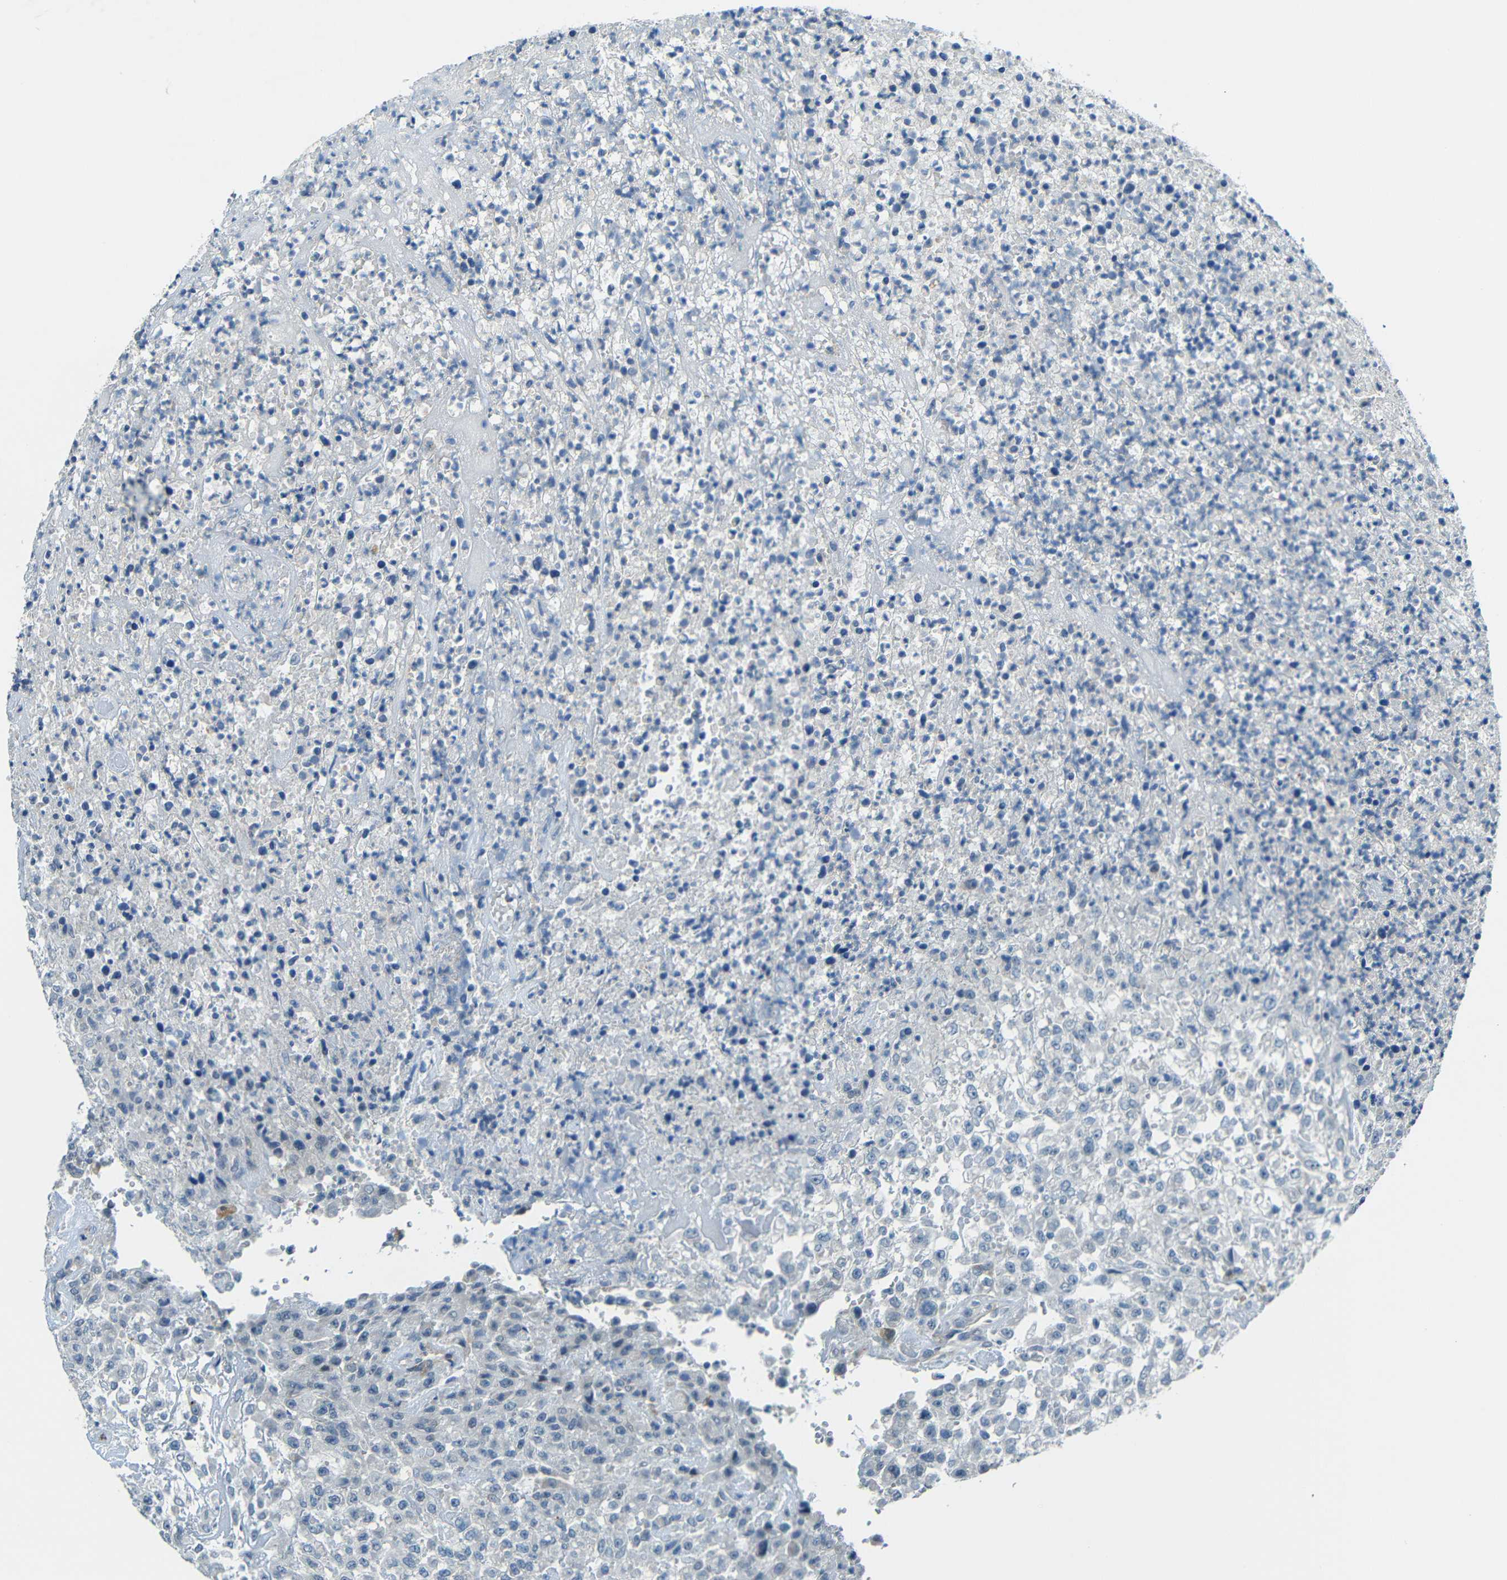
{"staining": {"intensity": "negative", "quantity": "none", "location": "none"}, "tissue": "urothelial cancer", "cell_type": "Tumor cells", "image_type": "cancer", "snomed": [{"axis": "morphology", "description": "Urothelial carcinoma, High grade"}, {"axis": "topography", "description": "Urinary bladder"}], "caption": "Urothelial cancer was stained to show a protein in brown. There is no significant staining in tumor cells.", "gene": "ANKRD22", "patient": {"sex": "male", "age": 46}}